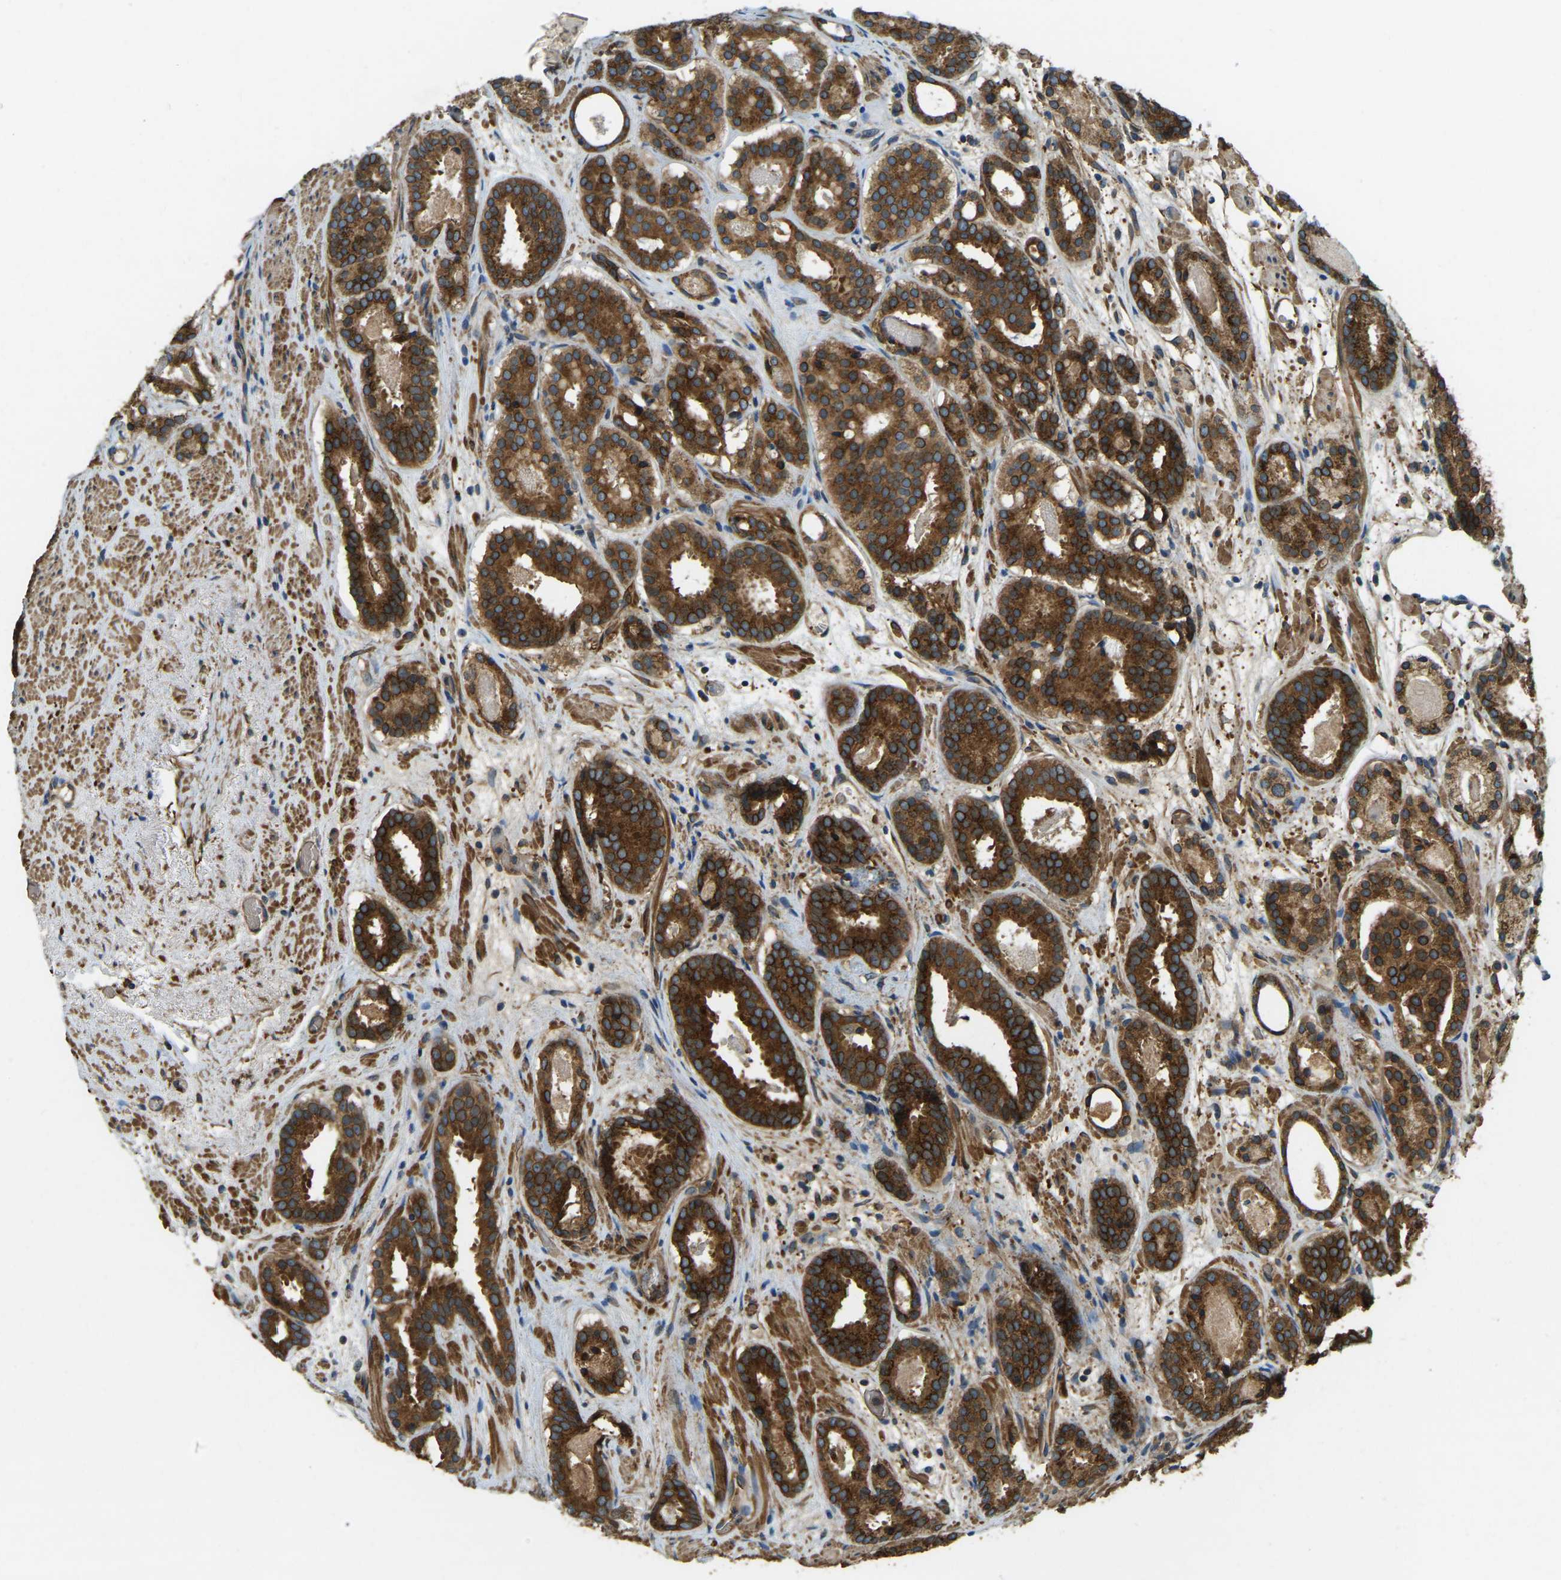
{"staining": {"intensity": "strong", "quantity": ">75%", "location": "cytoplasmic/membranous"}, "tissue": "prostate cancer", "cell_type": "Tumor cells", "image_type": "cancer", "snomed": [{"axis": "morphology", "description": "Adenocarcinoma, Low grade"}, {"axis": "topography", "description": "Prostate"}], "caption": "Protein expression analysis of human prostate cancer (low-grade adenocarcinoma) reveals strong cytoplasmic/membranous expression in approximately >75% of tumor cells.", "gene": "ERGIC1", "patient": {"sex": "male", "age": 69}}